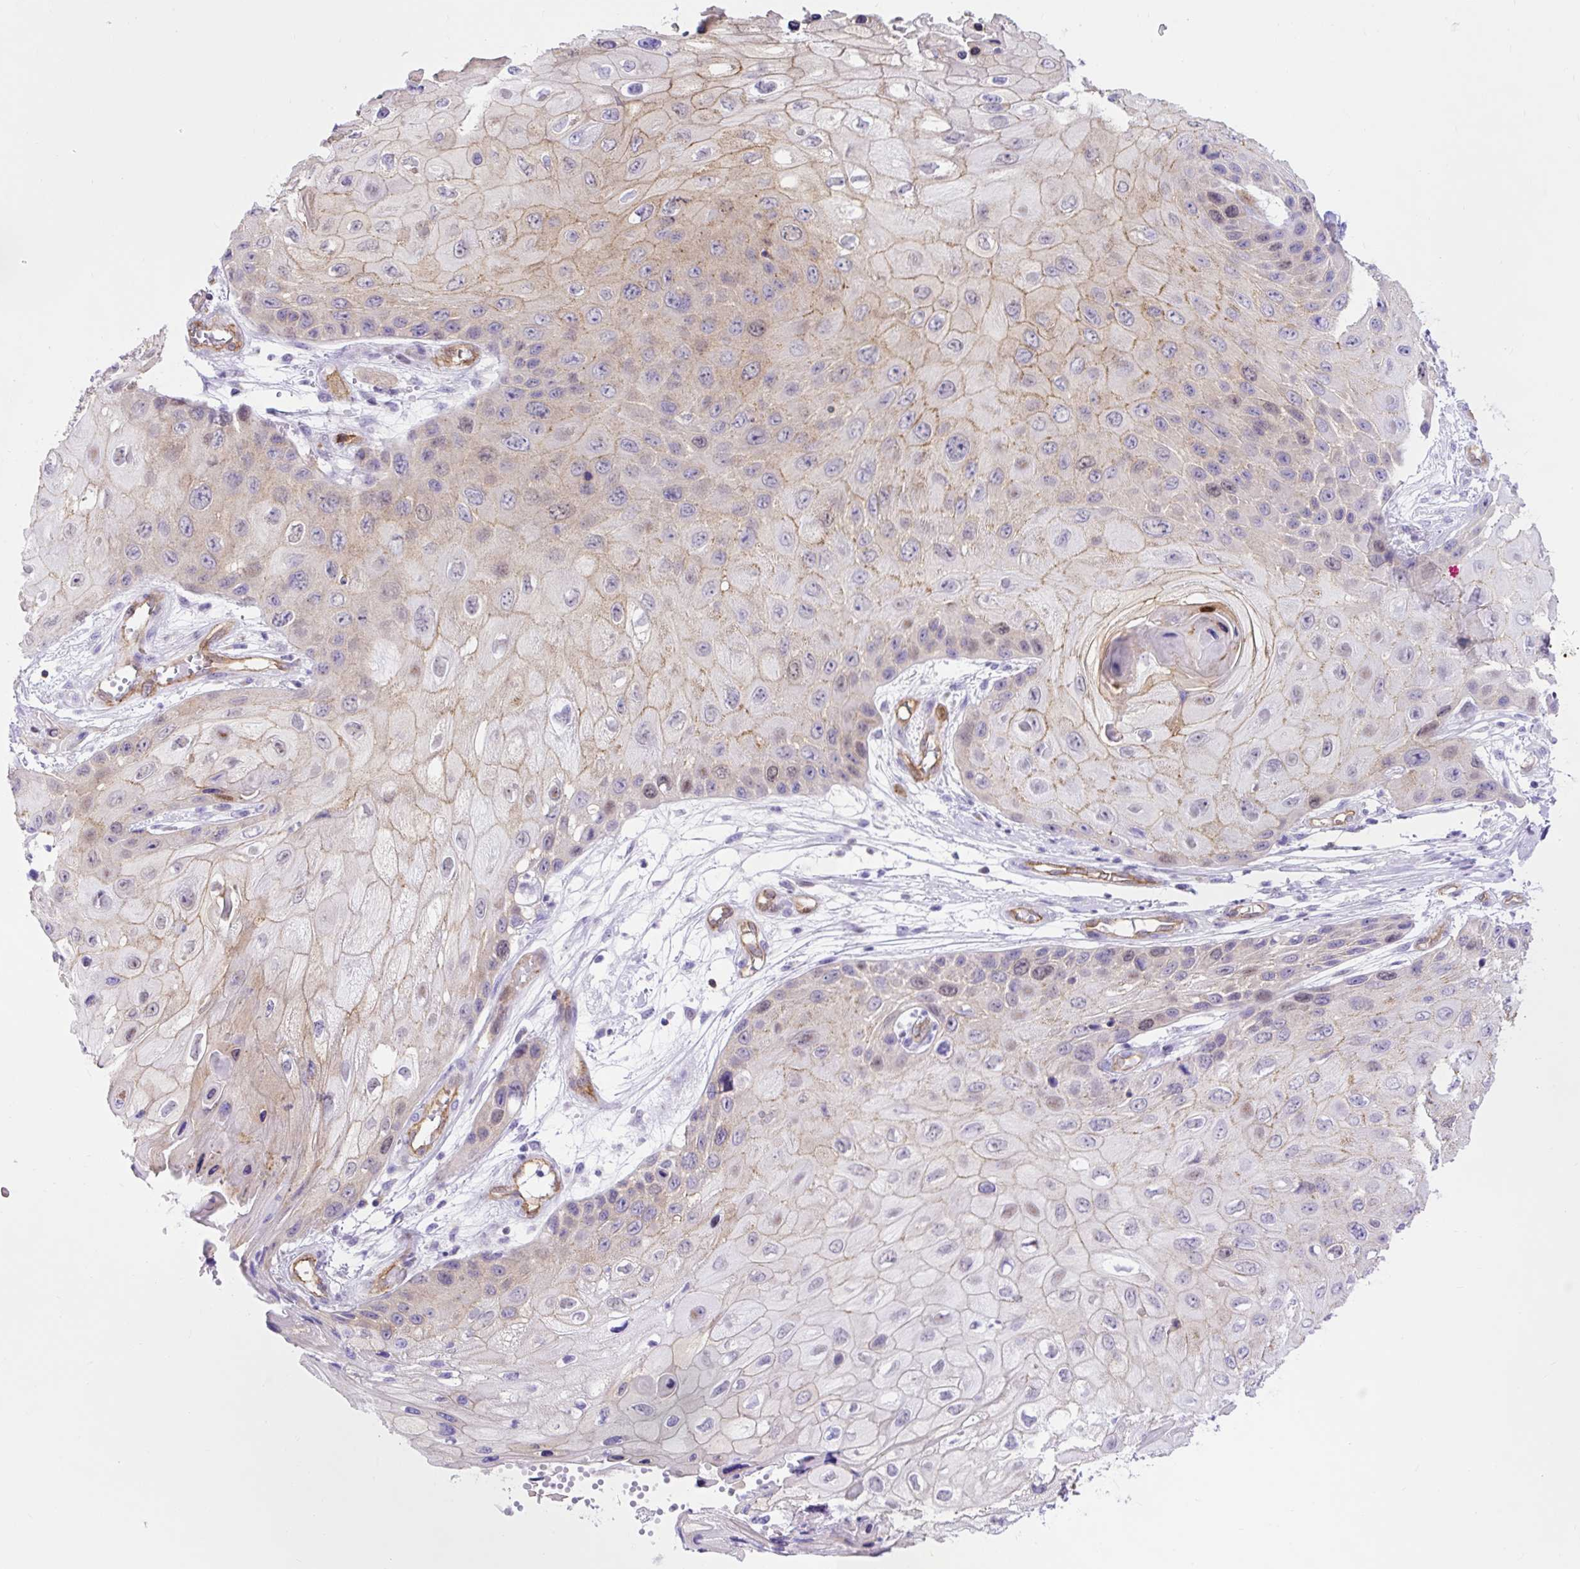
{"staining": {"intensity": "weak", "quantity": "<25%", "location": "cytoplasmic/membranous,nuclear"}, "tissue": "skin cancer", "cell_type": "Tumor cells", "image_type": "cancer", "snomed": [{"axis": "morphology", "description": "Squamous cell carcinoma, NOS"}, {"axis": "topography", "description": "Skin"}, {"axis": "topography", "description": "Vulva"}], "caption": "Tumor cells show no significant expression in skin squamous cell carcinoma.", "gene": "HIP1R", "patient": {"sex": "female", "age": 44}}